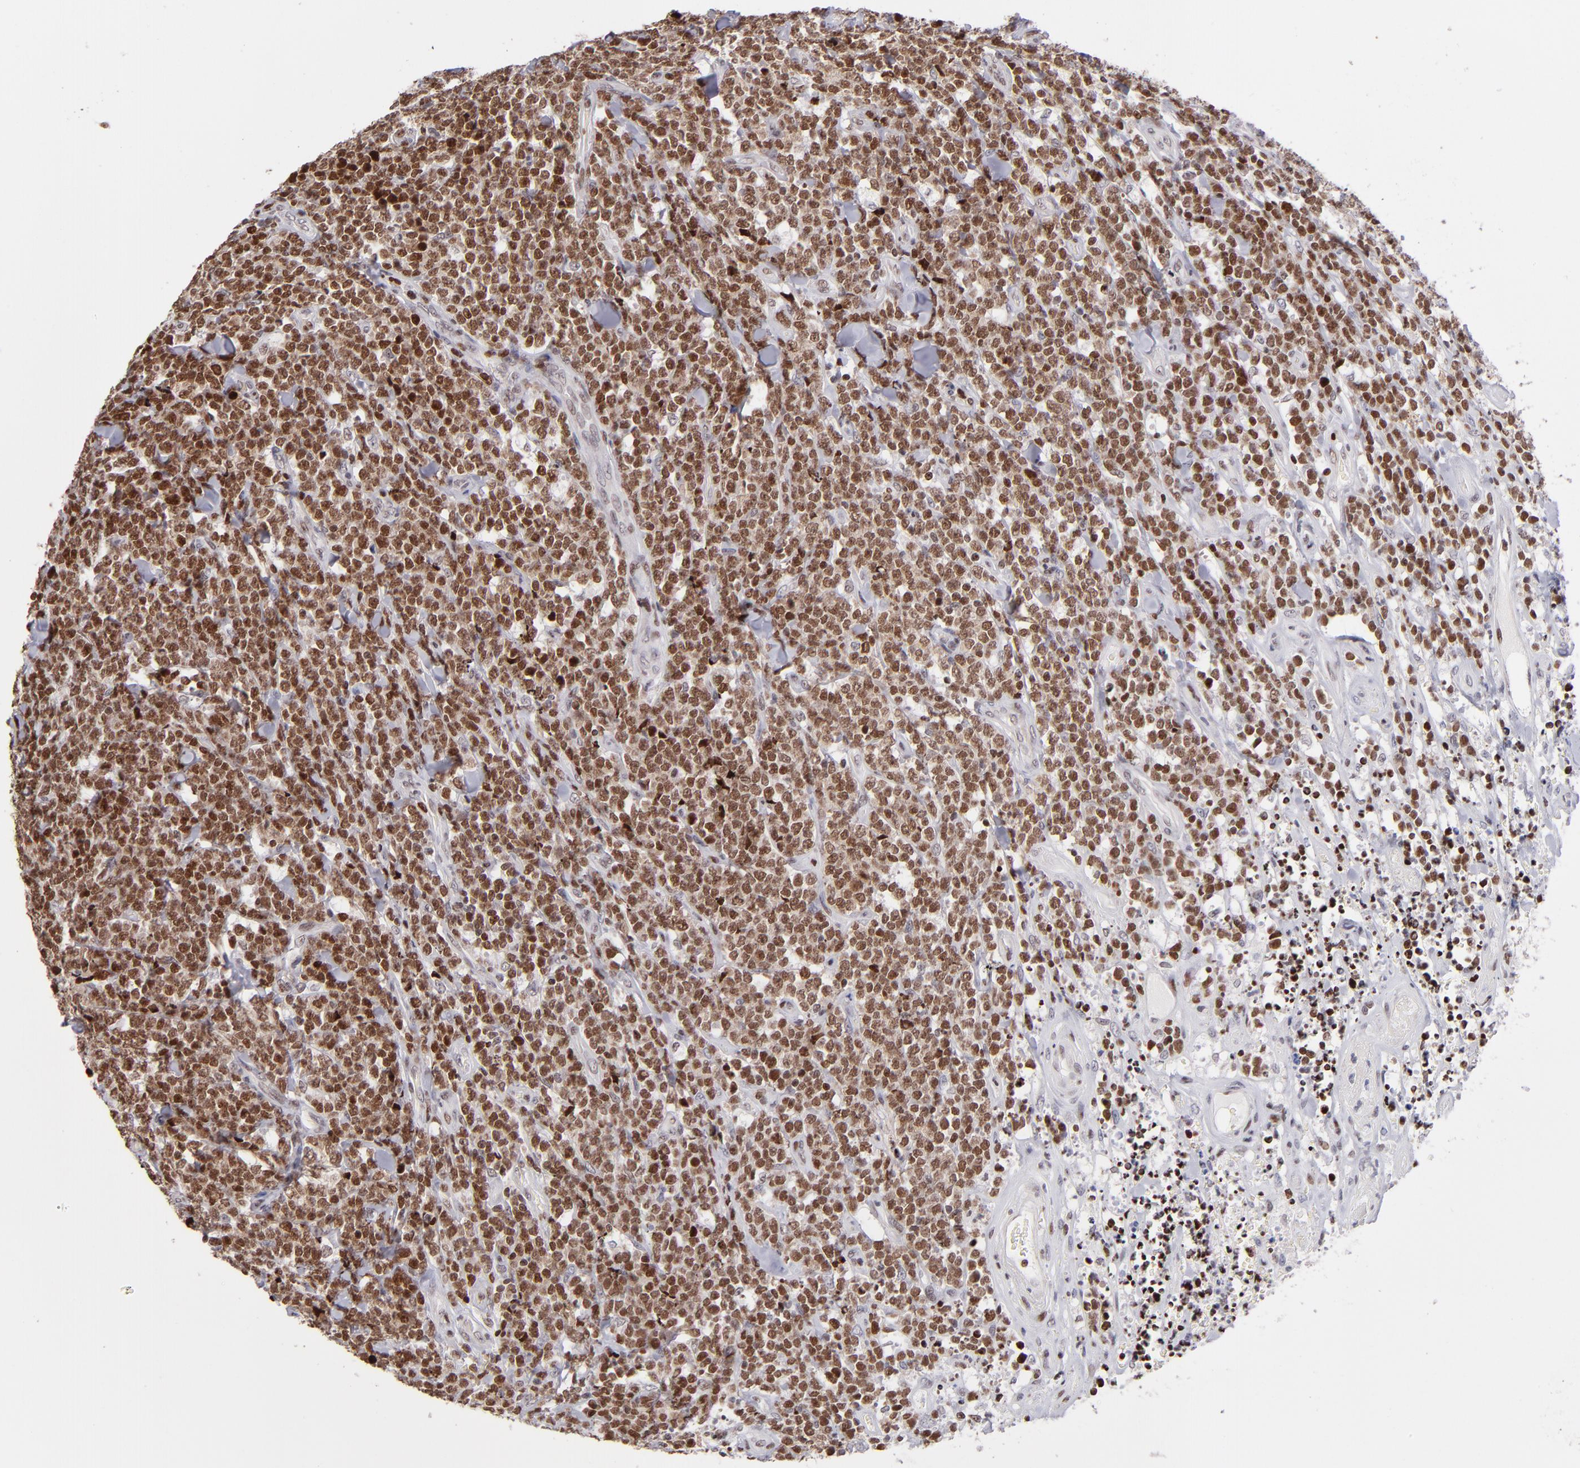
{"staining": {"intensity": "strong", "quantity": ">75%", "location": "nuclear"}, "tissue": "lymphoma", "cell_type": "Tumor cells", "image_type": "cancer", "snomed": [{"axis": "morphology", "description": "Malignant lymphoma, non-Hodgkin's type, High grade"}, {"axis": "topography", "description": "Small intestine"}, {"axis": "topography", "description": "Colon"}], "caption": "Malignant lymphoma, non-Hodgkin's type (high-grade) stained with a protein marker exhibits strong staining in tumor cells.", "gene": "POLA1", "patient": {"sex": "male", "age": 8}}